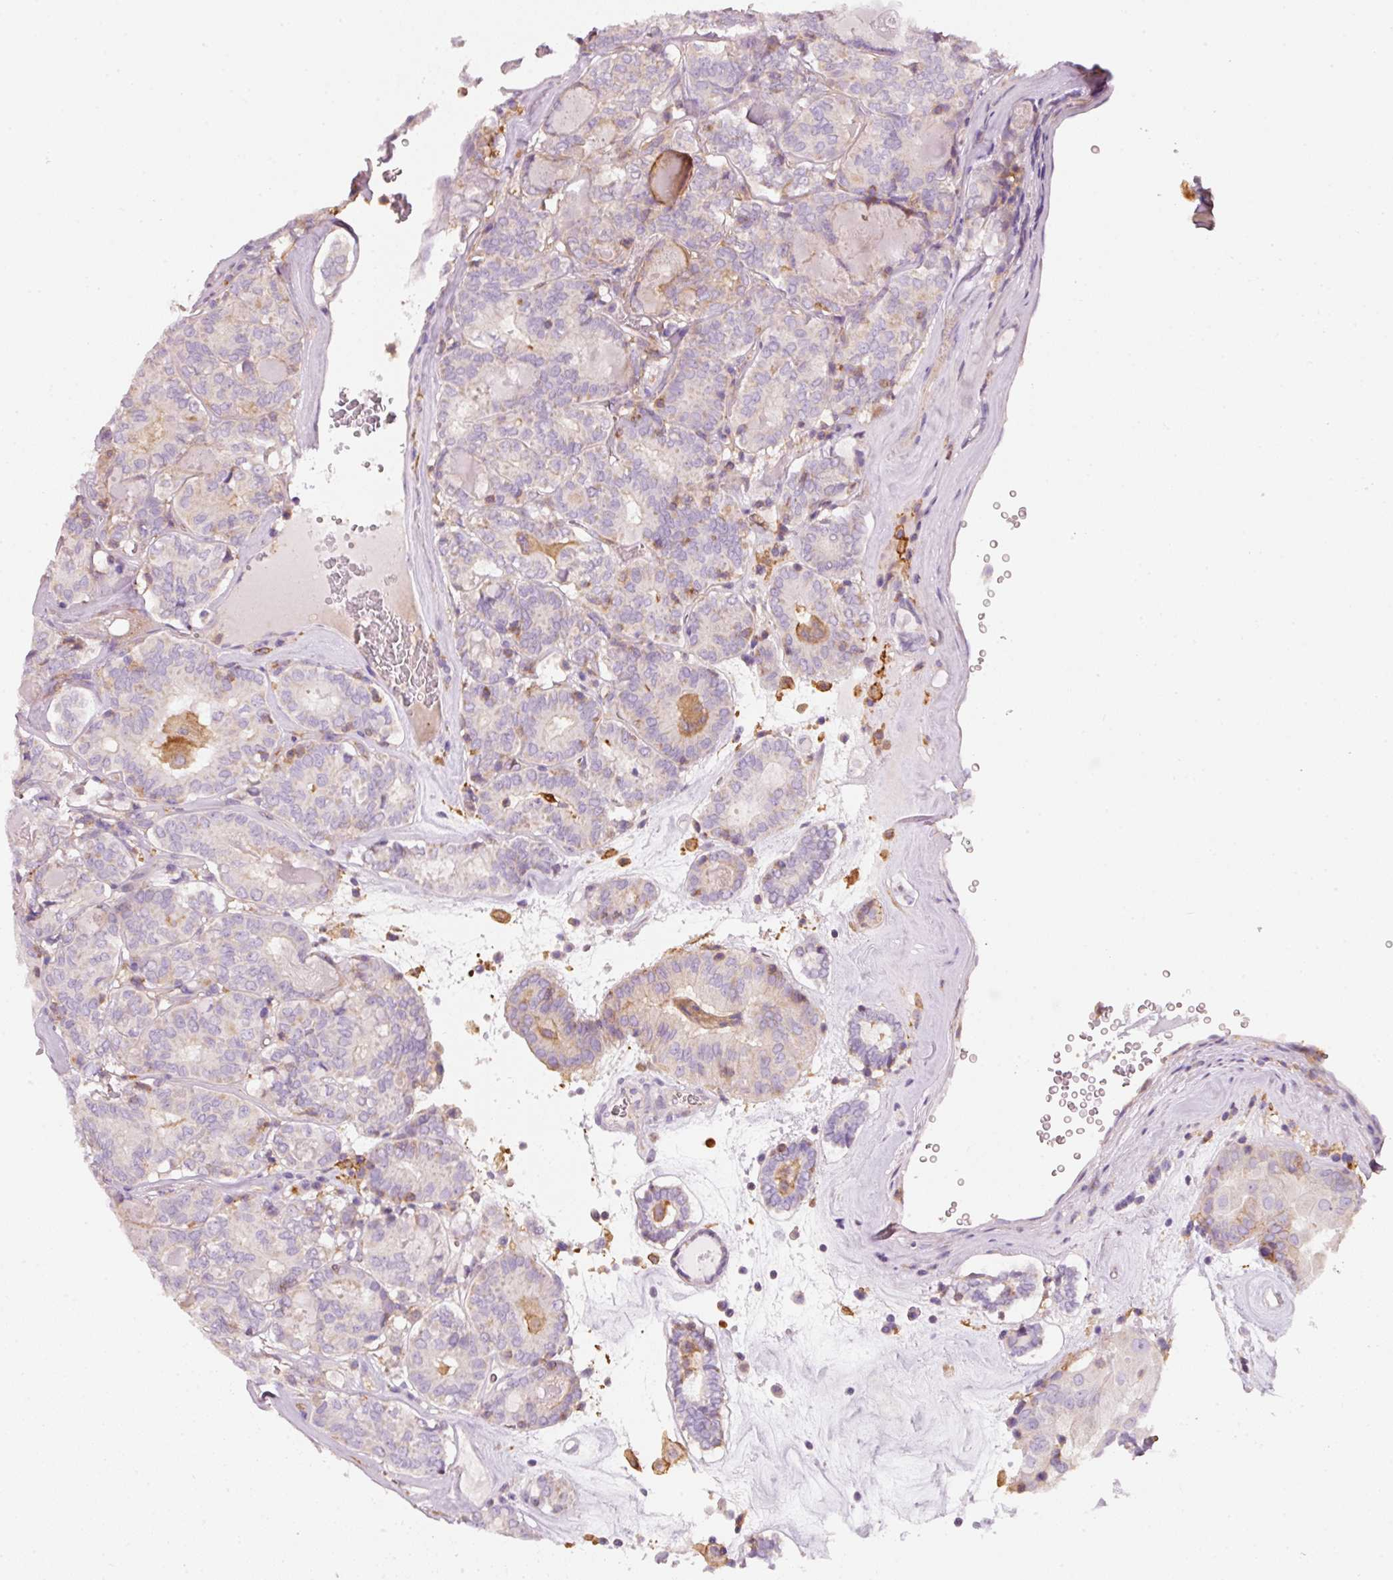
{"staining": {"intensity": "weak", "quantity": "<25%", "location": "cytoplasmic/membranous"}, "tissue": "thyroid cancer", "cell_type": "Tumor cells", "image_type": "cancer", "snomed": [{"axis": "morphology", "description": "Papillary adenocarcinoma, NOS"}, {"axis": "topography", "description": "Thyroid gland"}], "caption": "Tumor cells show no significant staining in thyroid cancer (papillary adenocarcinoma). (DAB (3,3'-diaminobenzidine) IHC visualized using brightfield microscopy, high magnification).", "gene": "IQGAP2", "patient": {"sex": "female", "age": 72}}